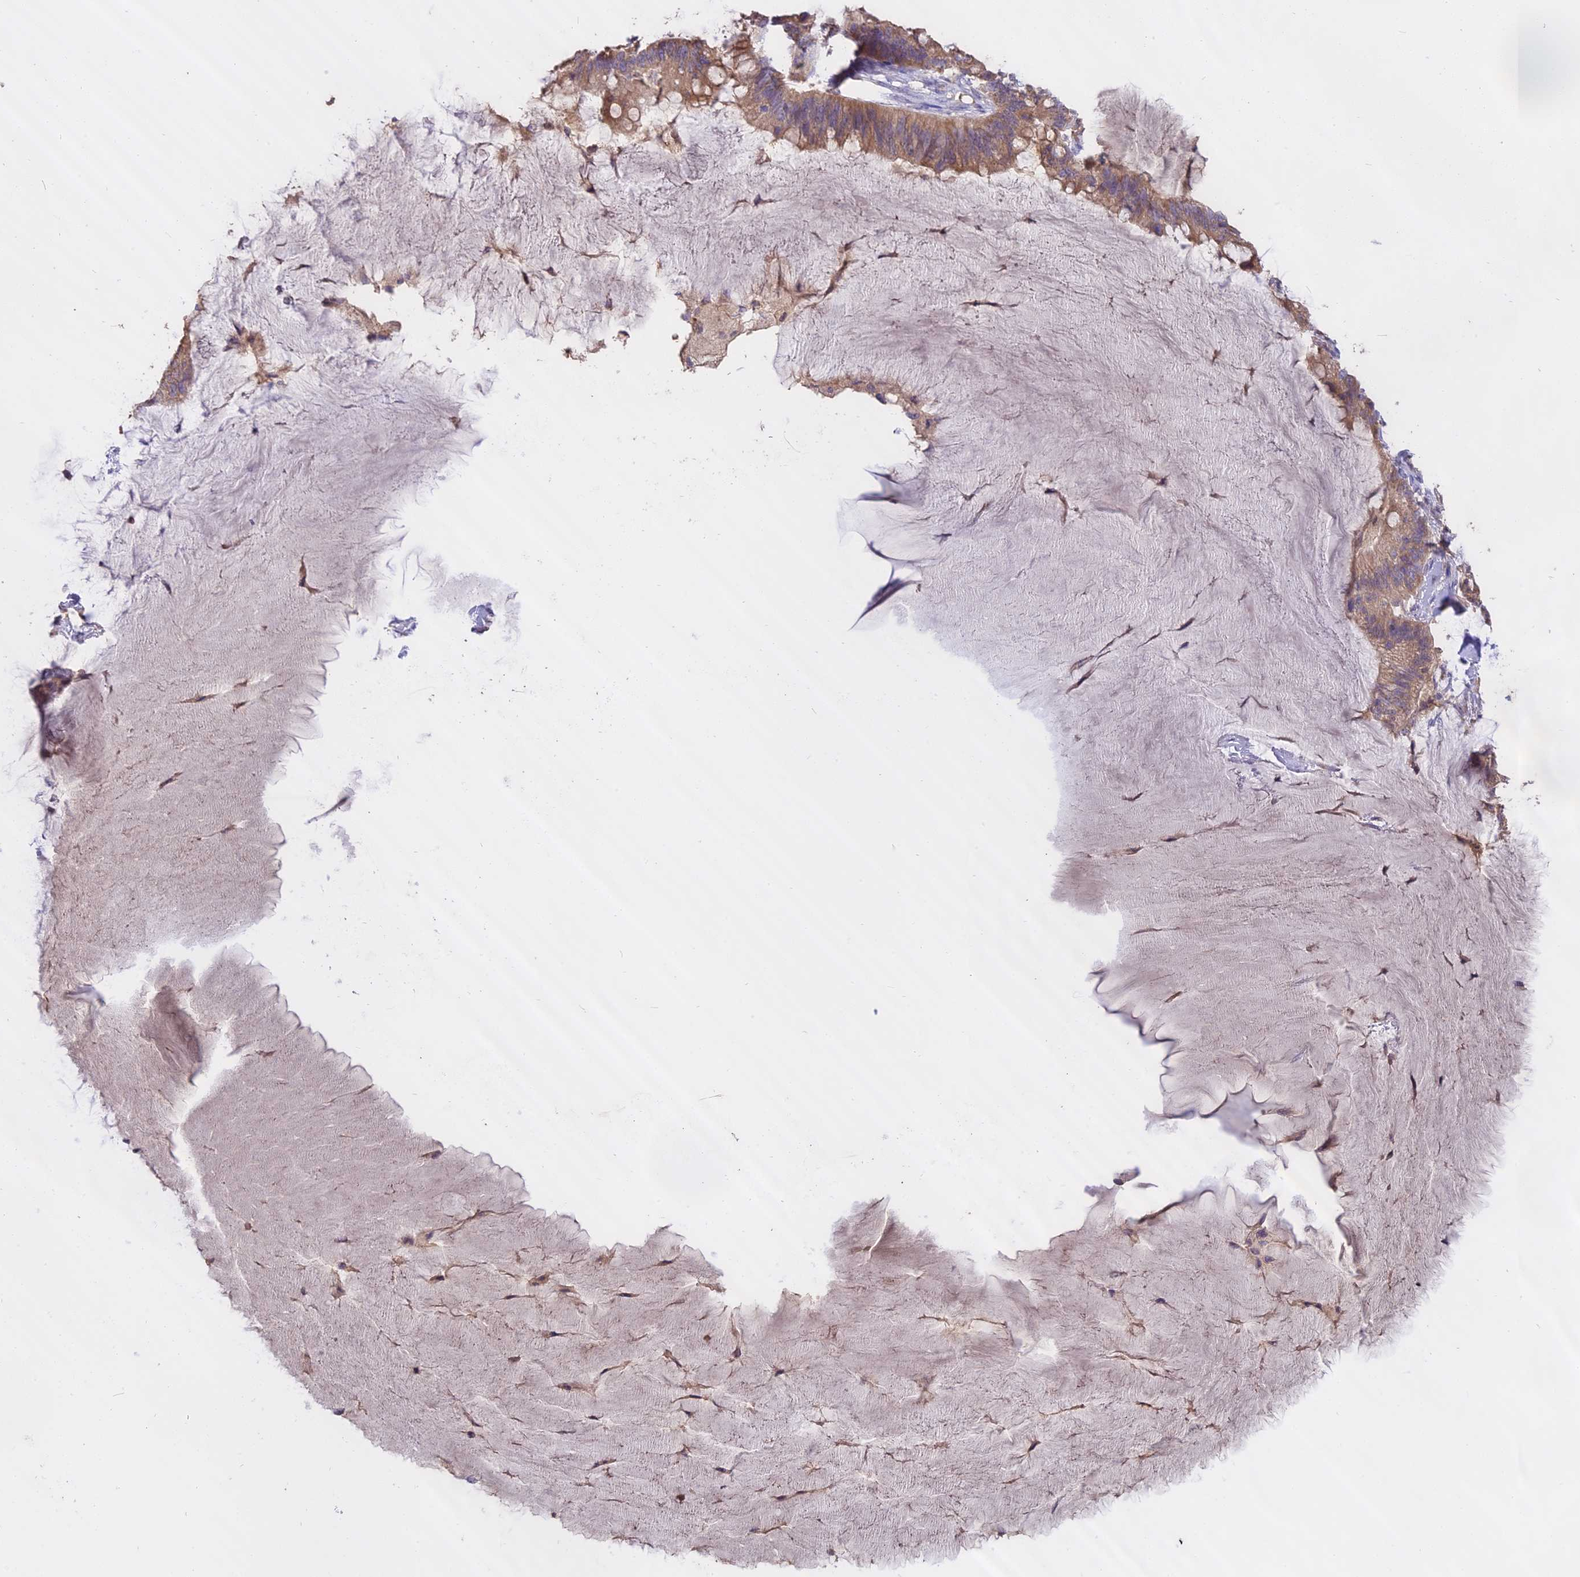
{"staining": {"intensity": "moderate", "quantity": ">75%", "location": "cytoplasmic/membranous"}, "tissue": "ovarian cancer", "cell_type": "Tumor cells", "image_type": "cancer", "snomed": [{"axis": "morphology", "description": "Cystadenocarcinoma, mucinous, NOS"}, {"axis": "topography", "description": "Ovary"}], "caption": "Ovarian cancer tissue displays moderate cytoplasmic/membranous staining in approximately >75% of tumor cells, visualized by immunohistochemistry.", "gene": "WFDC2", "patient": {"sex": "female", "age": 61}}